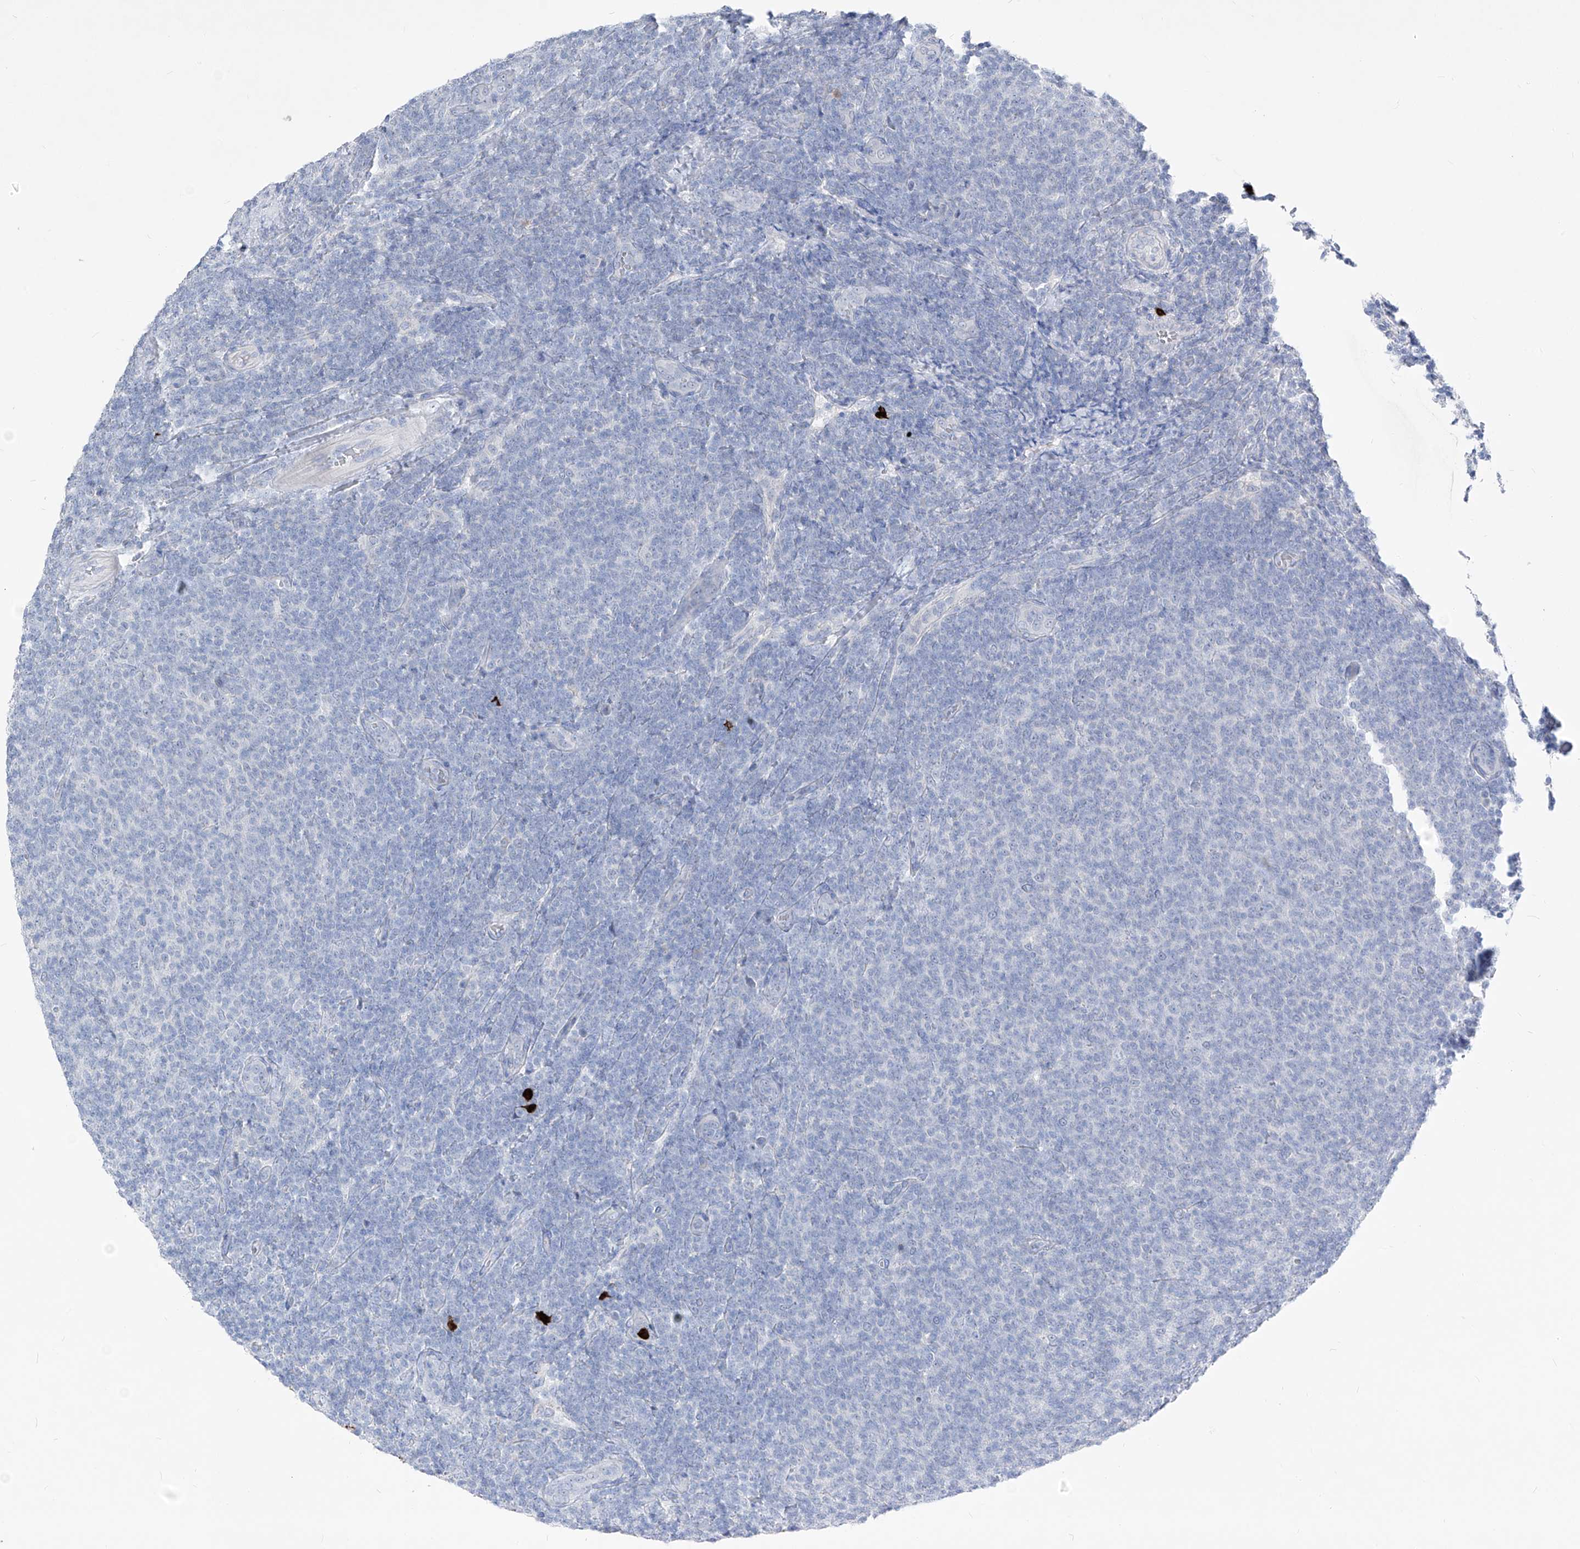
{"staining": {"intensity": "negative", "quantity": "none", "location": "none"}, "tissue": "lymphoma", "cell_type": "Tumor cells", "image_type": "cancer", "snomed": [{"axis": "morphology", "description": "Malignant lymphoma, non-Hodgkin's type, Low grade"}, {"axis": "topography", "description": "Lymph node"}], "caption": "The photomicrograph demonstrates no significant expression in tumor cells of lymphoma. (DAB immunohistochemistry visualized using brightfield microscopy, high magnification).", "gene": "FRS3", "patient": {"sex": "male", "age": 66}}